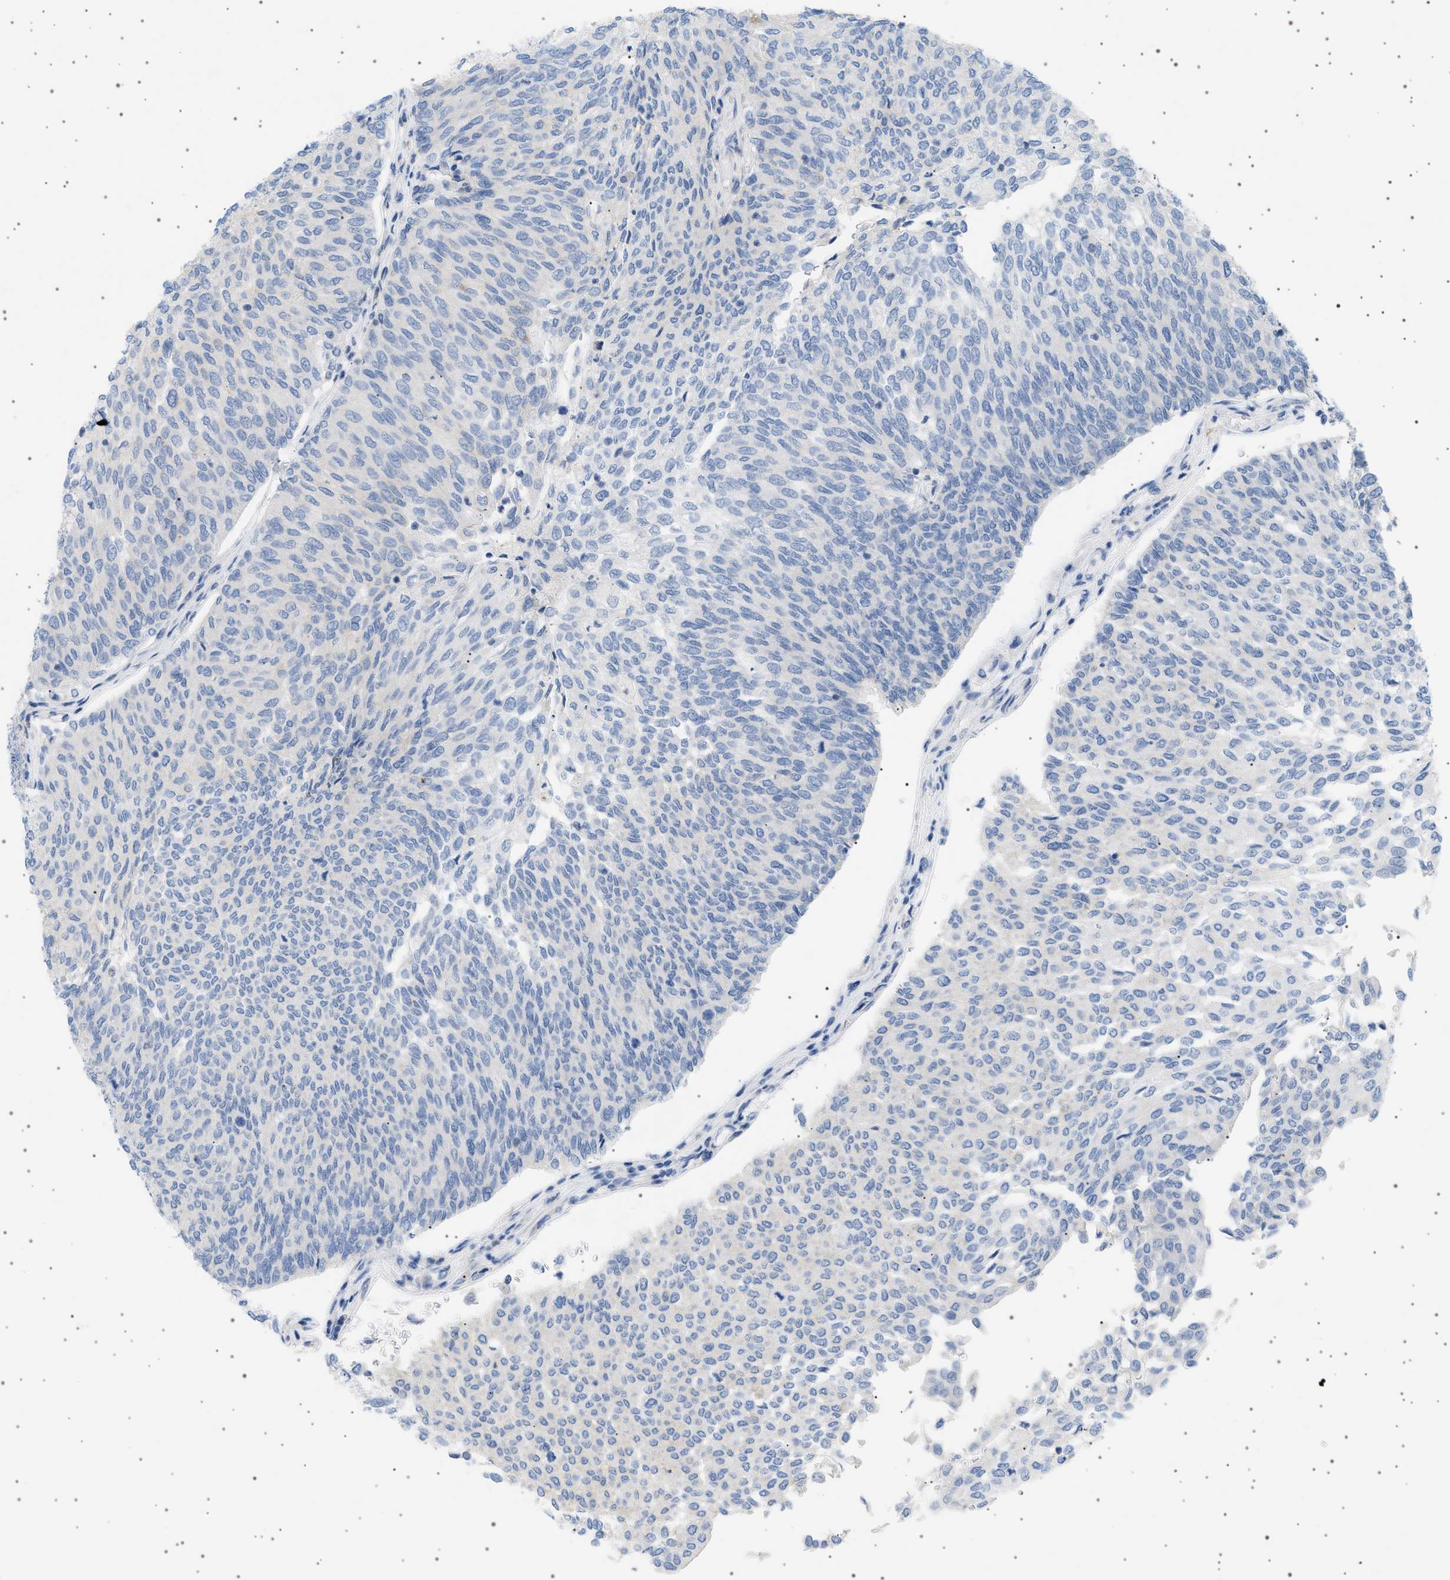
{"staining": {"intensity": "negative", "quantity": "none", "location": "none"}, "tissue": "urothelial cancer", "cell_type": "Tumor cells", "image_type": "cancer", "snomed": [{"axis": "morphology", "description": "Urothelial carcinoma, Low grade"}, {"axis": "topography", "description": "Urinary bladder"}], "caption": "This is an immunohistochemistry (IHC) image of human urothelial cancer. There is no positivity in tumor cells.", "gene": "ADCY10", "patient": {"sex": "female", "age": 79}}